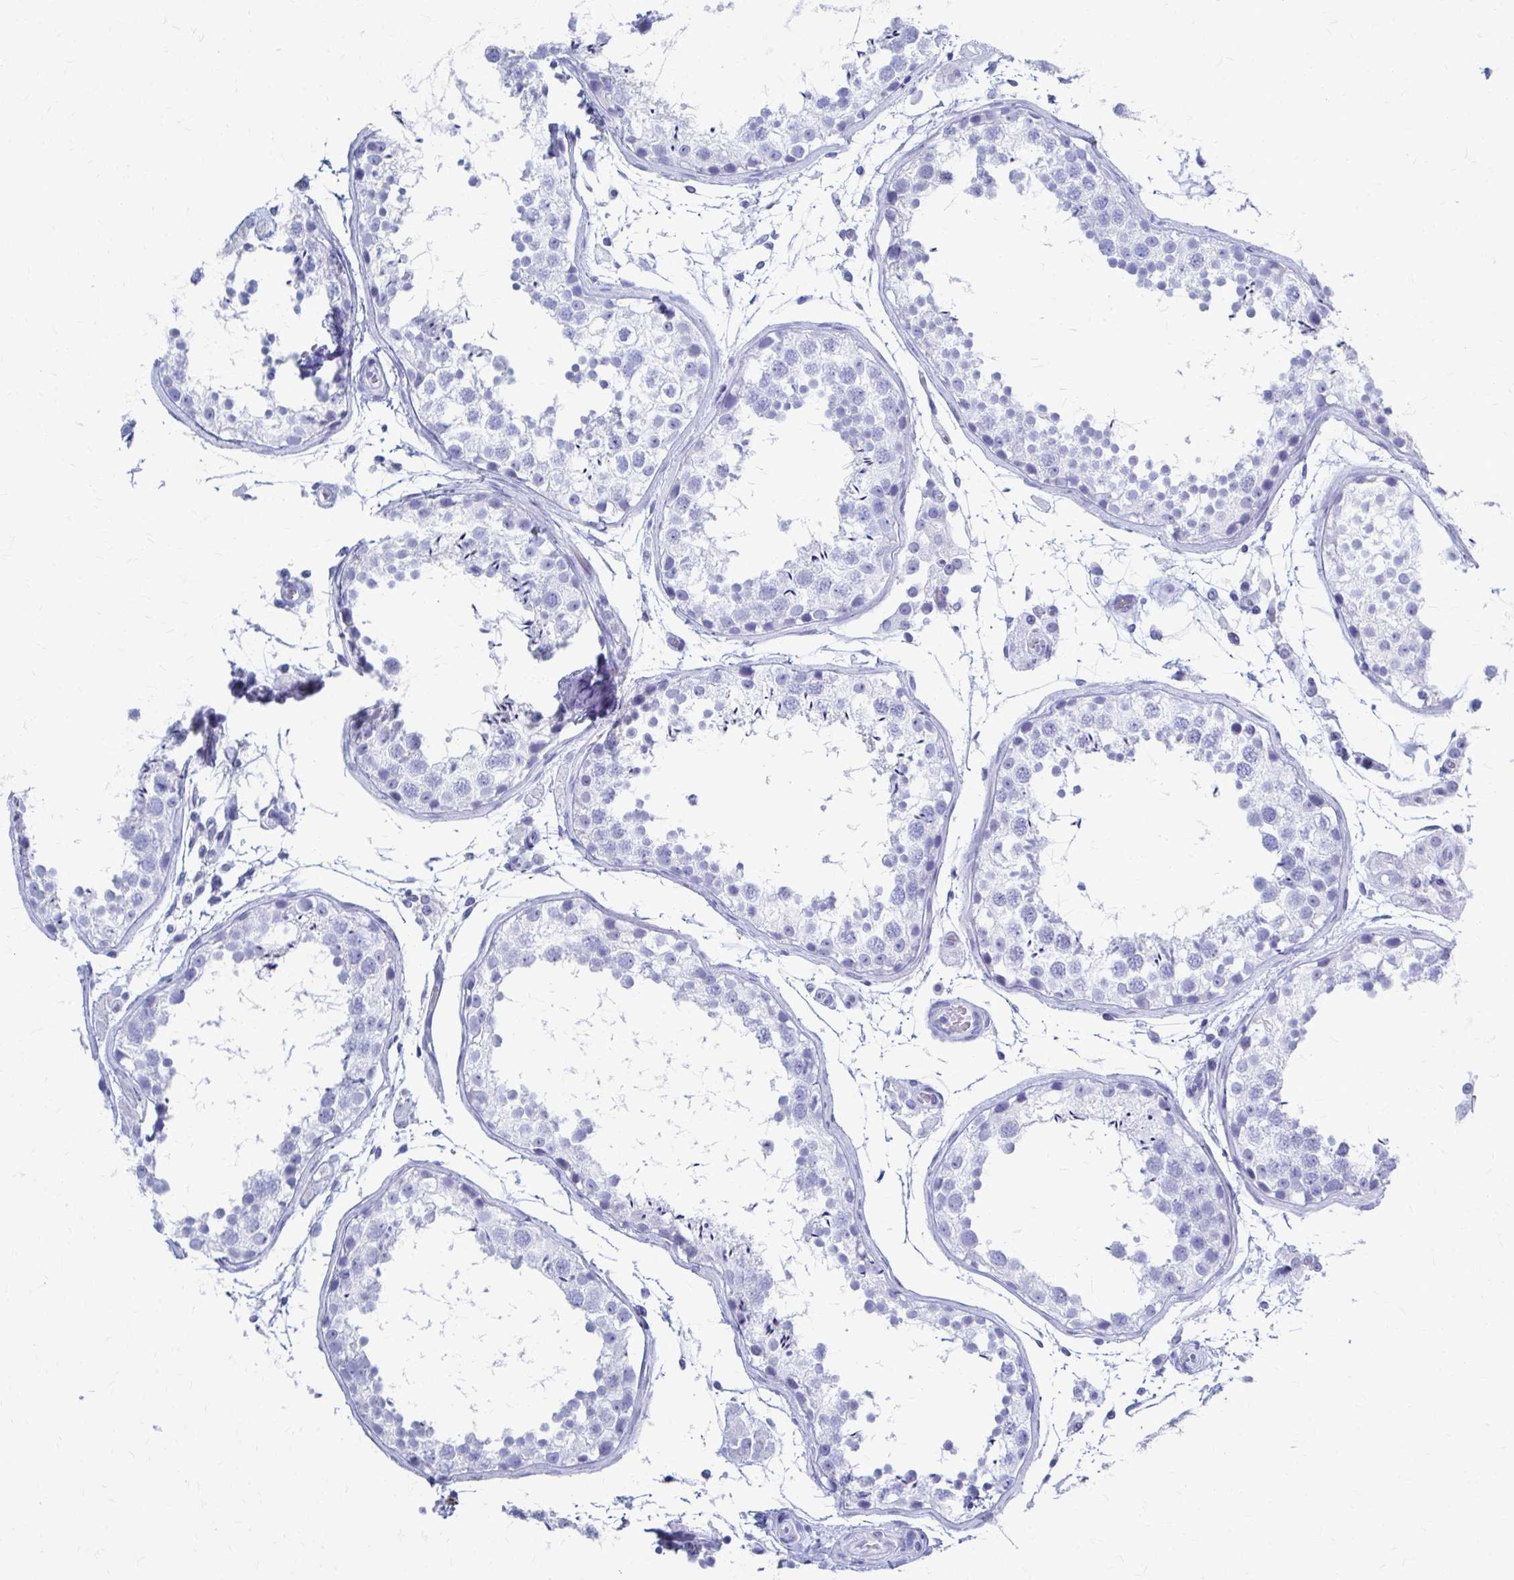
{"staining": {"intensity": "negative", "quantity": "none", "location": "none"}, "tissue": "testis", "cell_type": "Cells in seminiferous ducts", "image_type": "normal", "snomed": [{"axis": "morphology", "description": "Normal tissue, NOS"}, {"axis": "topography", "description": "Testis"}], "caption": "The immunohistochemistry (IHC) micrograph has no significant staining in cells in seminiferous ducts of testis.", "gene": "CELF5", "patient": {"sex": "male", "age": 29}}